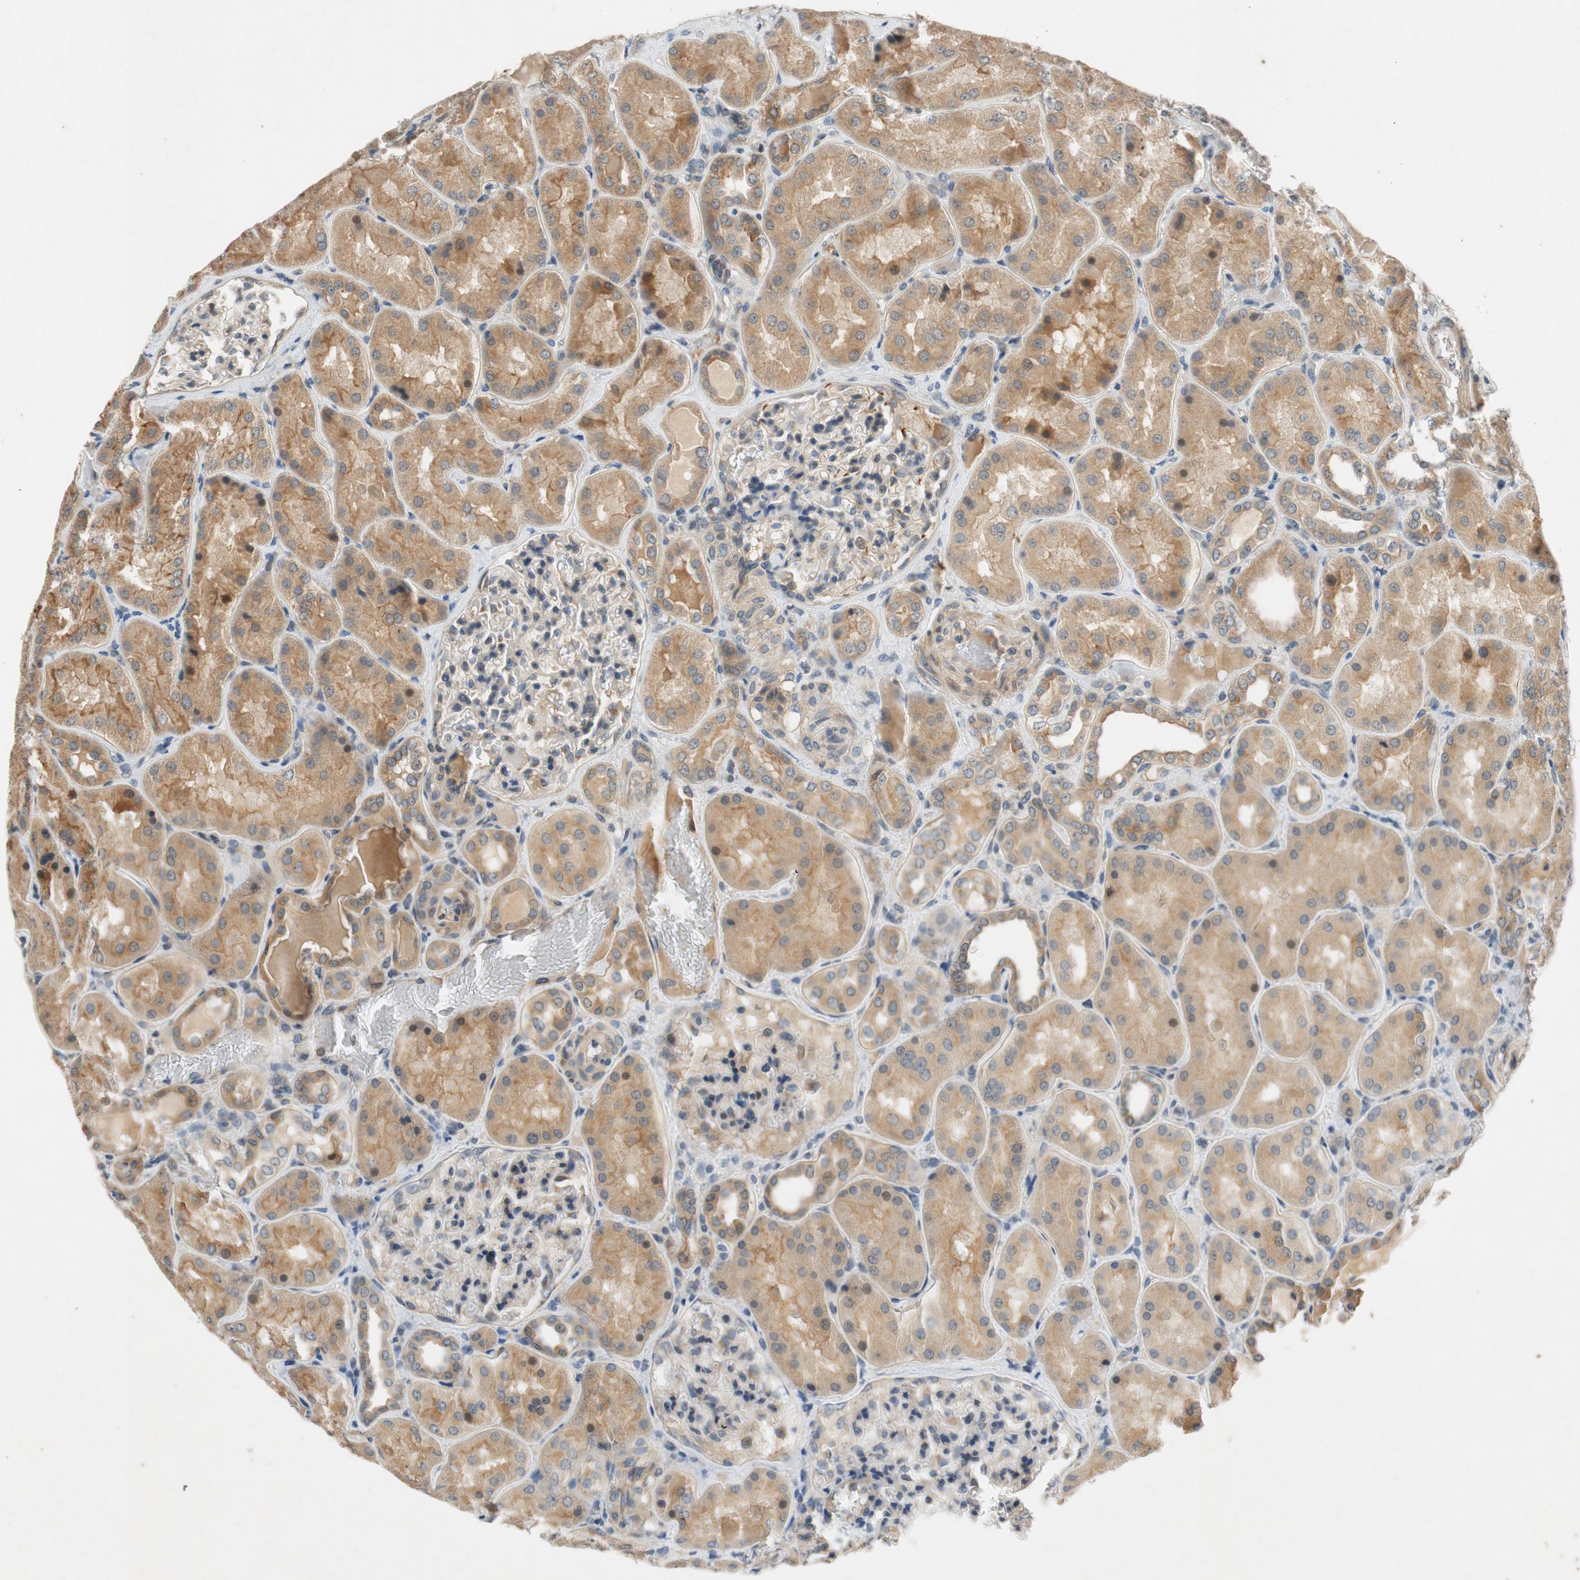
{"staining": {"intensity": "weak", "quantity": ">75%", "location": "cytoplasmic/membranous"}, "tissue": "kidney", "cell_type": "Cells in glomeruli", "image_type": "normal", "snomed": [{"axis": "morphology", "description": "Normal tissue, NOS"}, {"axis": "topography", "description": "Kidney"}], "caption": "Immunohistochemistry (IHC) of normal human kidney exhibits low levels of weak cytoplasmic/membranous expression in about >75% of cells in glomeruli. The staining was performed using DAB, with brown indicating positive protein expression. Nuclei are stained blue with hematoxylin.", "gene": "ATP2C1", "patient": {"sex": "female", "age": 56}}